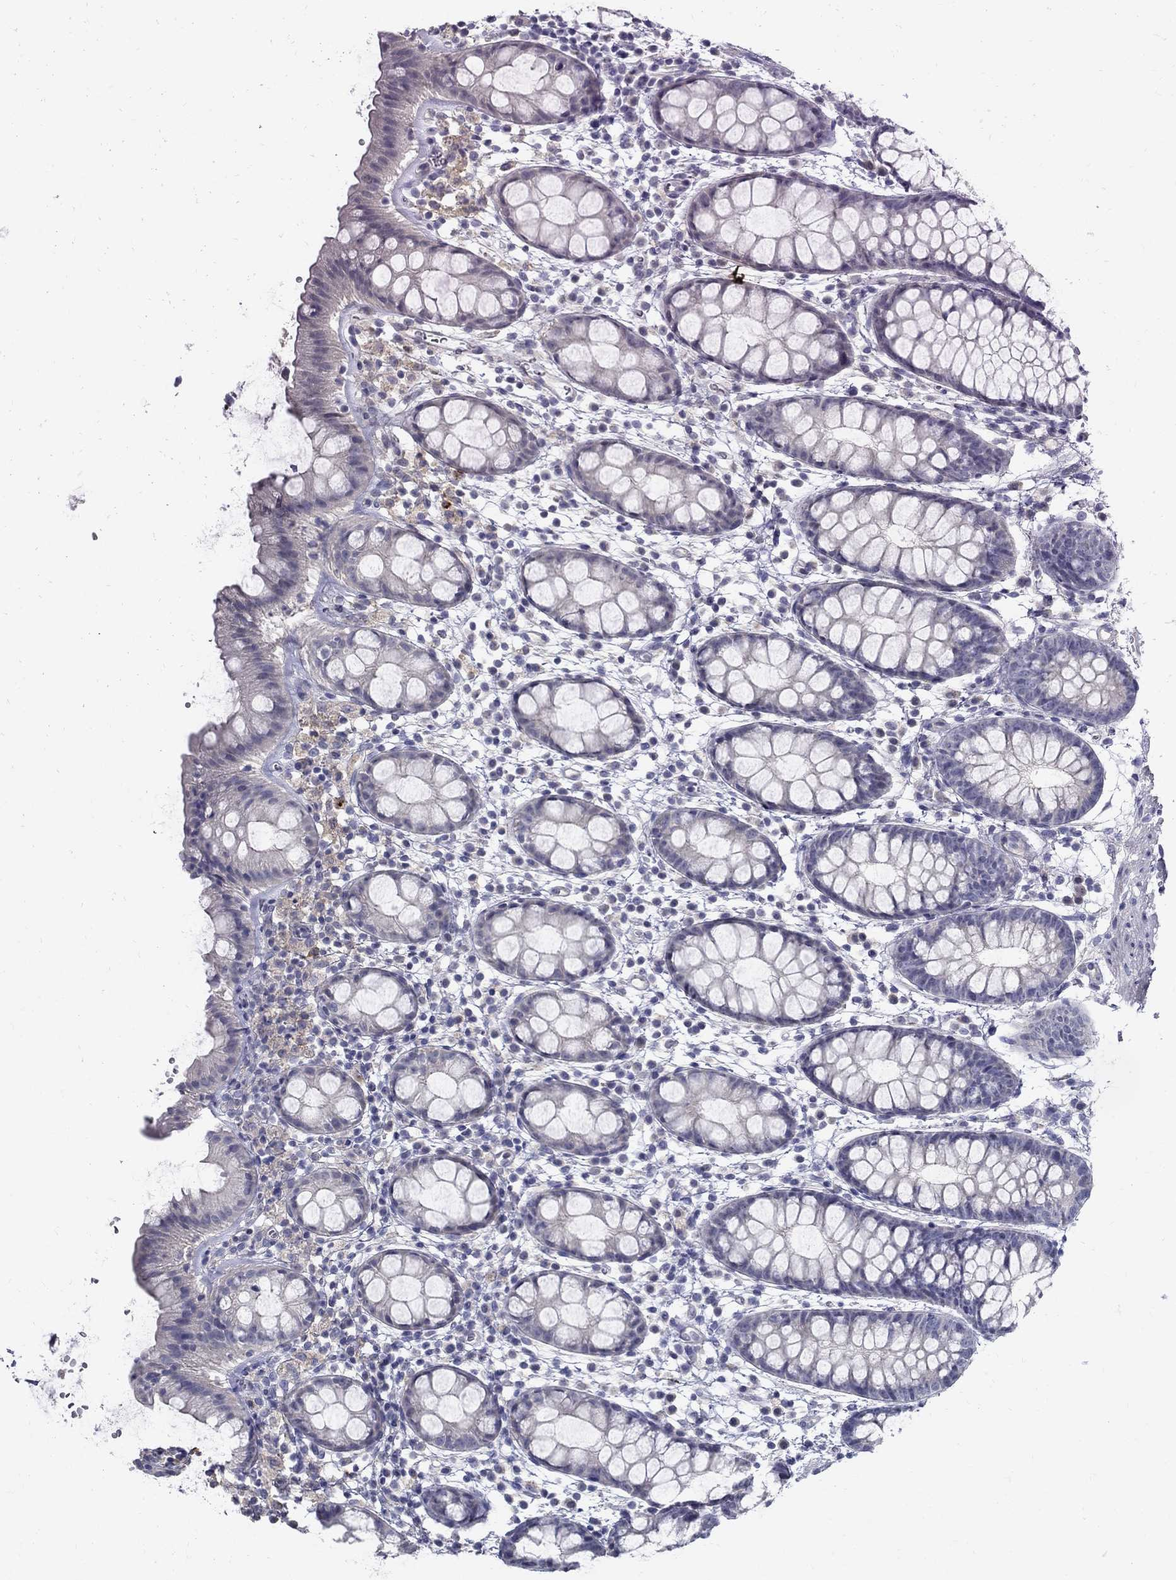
{"staining": {"intensity": "negative", "quantity": "none", "location": "none"}, "tissue": "rectum", "cell_type": "Glandular cells", "image_type": "normal", "snomed": [{"axis": "morphology", "description": "Normal tissue, NOS"}, {"axis": "topography", "description": "Rectum"}], "caption": "IHC image of unremarkable human rectum stained for a protein (brown), which reveals no expression in glandular cells.", "gene": "TP53TG5", "patient": {"sex": "male", "age": 57}}